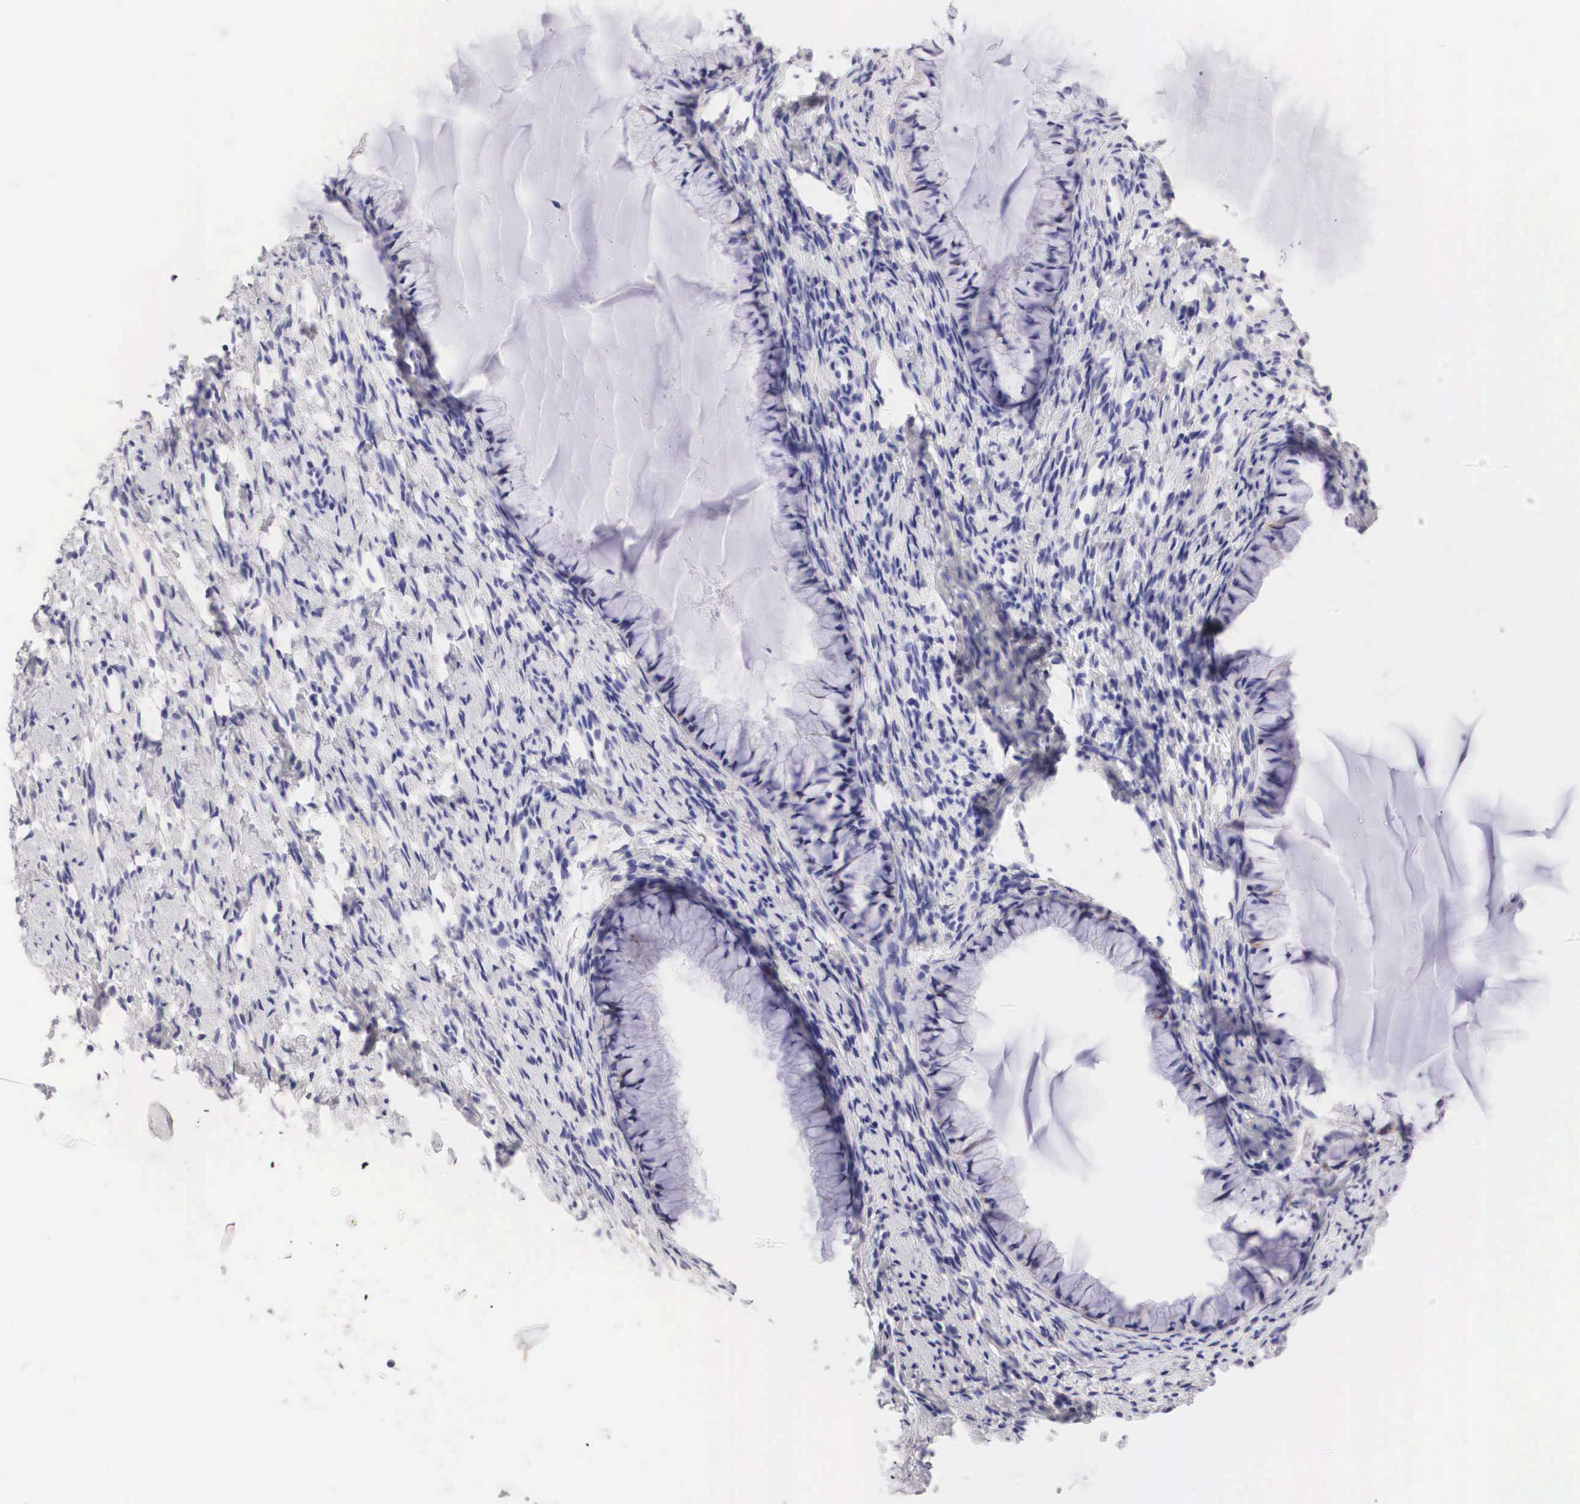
{"staining": {"intensity": "negative", "quantity": "none", "location": "none"}, "tissue": "cervix", "cell_type": "Glandular cells", "image_type": "normal", "snomed": [{"axis": "morphology", "description": "Normal tissue, NOS"}, {"axis": "topography", "description": "Cervix"}], "caption": "Histopathology image shows no significant protein expression in glandular cells of benign cervix. (Brightfield microscopy of DAB (3,3'-diaminobenzidine) immunohistochemistry at high magnification).", "gene": "ERBB2", "patient": {"sex": "female", "age": 82}}